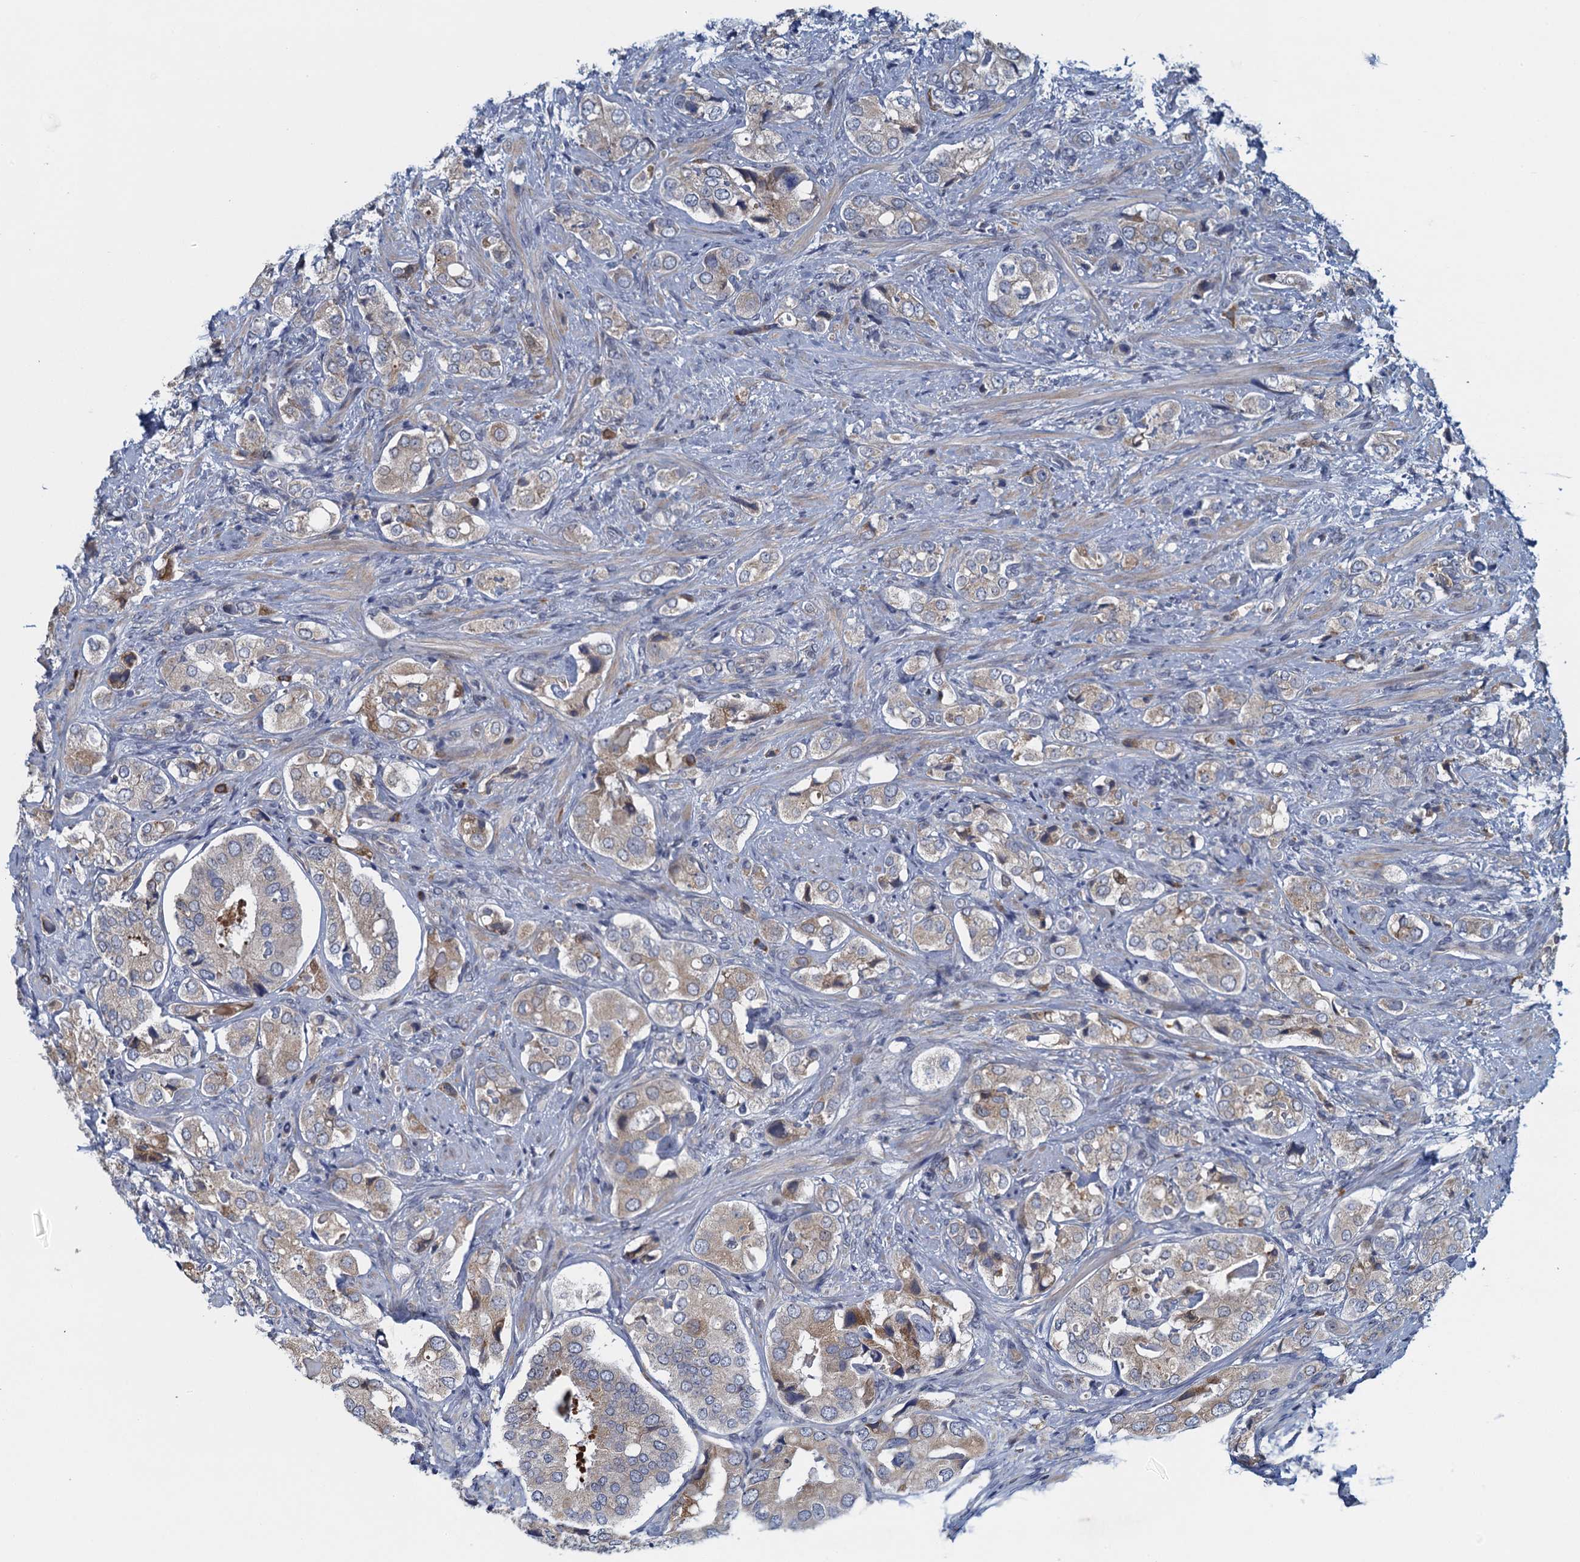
{"staining": {"intensity": "weak", "quantity": "<25%", "location": "cytoplasmic/membranous"}, "tissue": "prostate cancer", "cell_type": "Tumor cells", "image_type": "cancer", "snomed": [{"axis": "morphology", "description": "Adenocarcinoma, High grade"}, {"axis": "topography", "description": "Prostate"}], "caption": "High-grade adenocarcinoma (prostate) was stained to show a protein in brown. There is no significant staining in tumor cells.", "gene": "ALG2", "patient": {"sex": "male", "age": 65}}